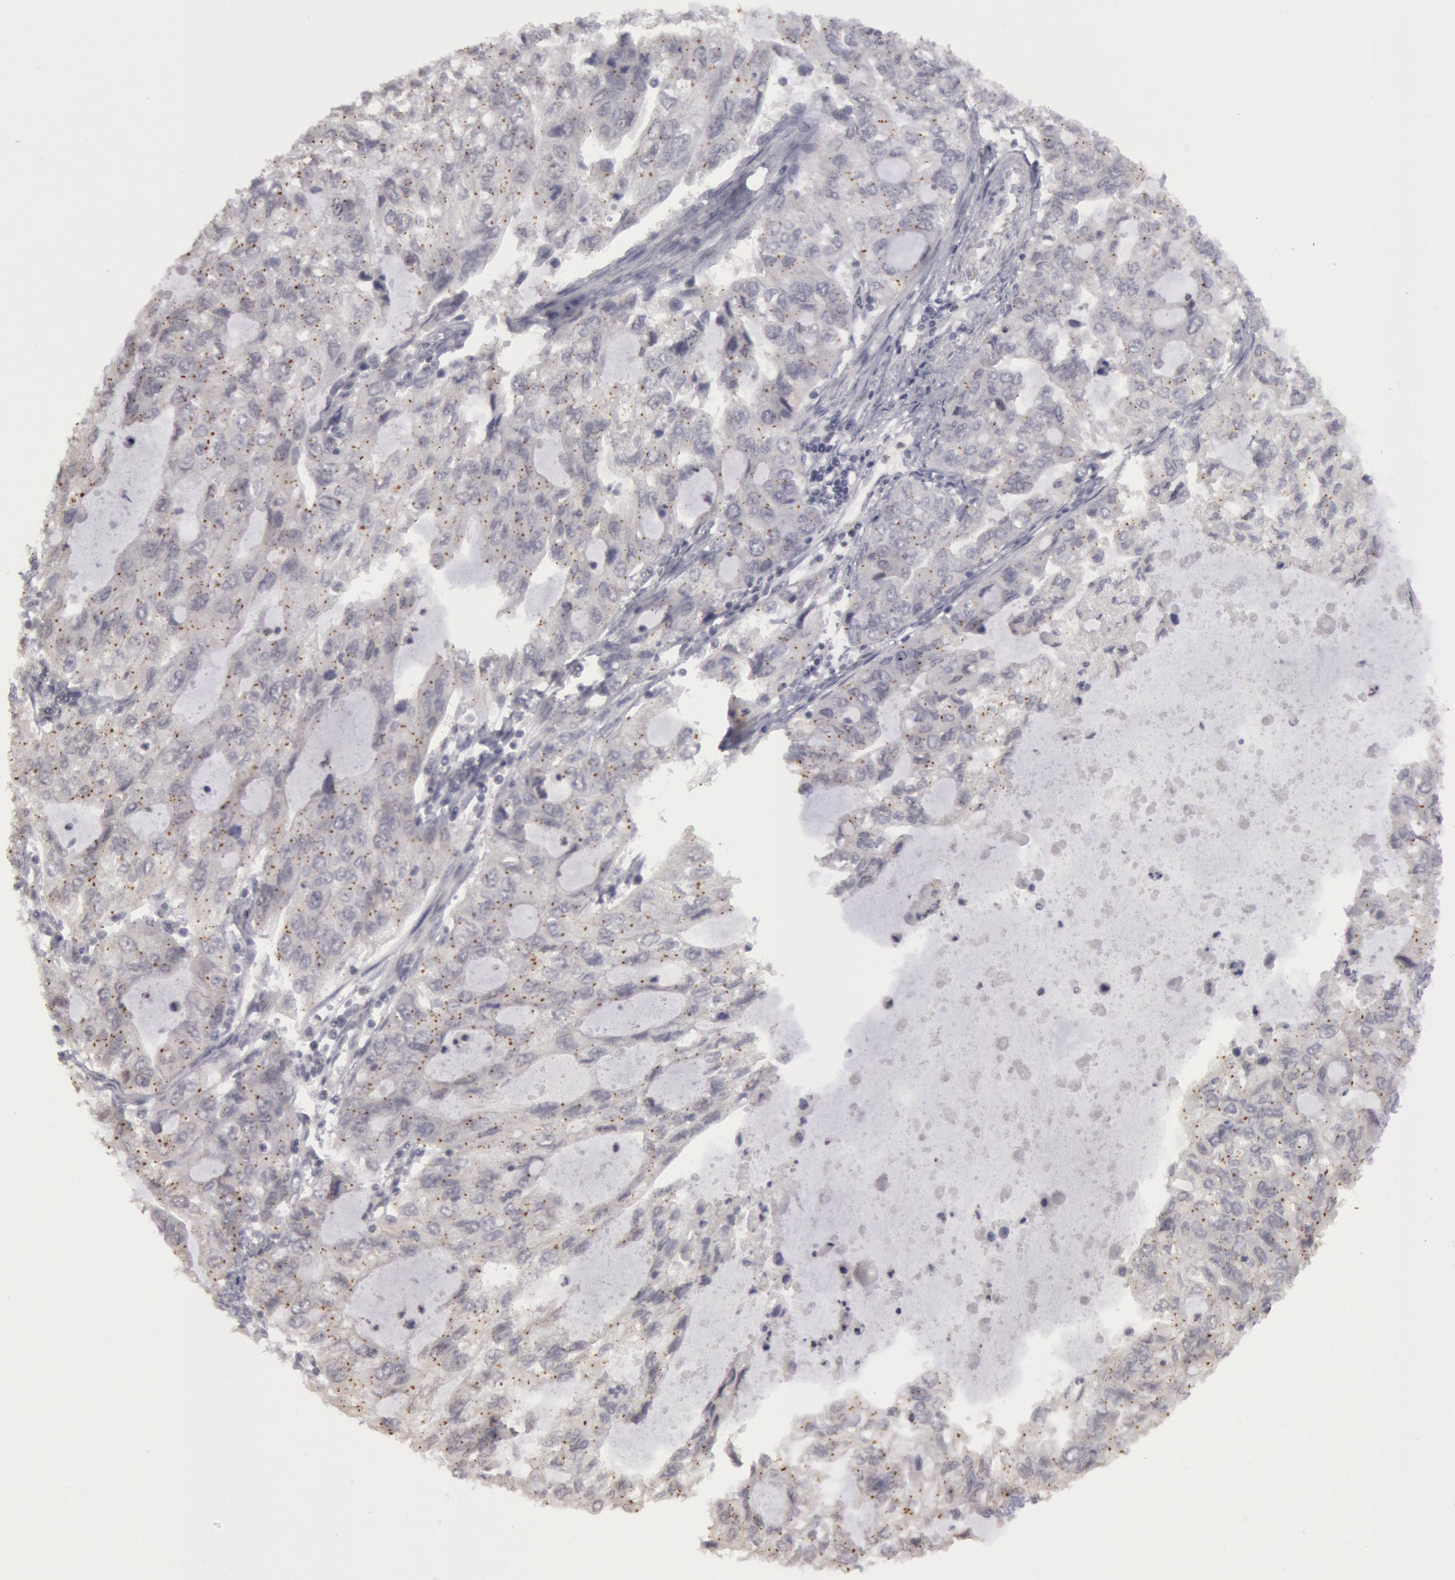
{"staining": {"intensity": "negative", "quantity": "none", "location": "none"}, "tissue": "stomach cancer", "cell_type": "Tumor cells", "image_type": "cancer", "snomed": [{"axis": "morphology", "description": "Adenocarcinoma, NOS"}, {"axis": "topography", "description": "Stomach, upper"}], "caption": "Immunohistochemistry (IHC) photomicrograph of neoplastic tissue: stomach cancer (adenocarcinoma) stained with DAB (3,3'-diaminobenzidine) reveals no significant protein expression in tumor cells. The staining is performed using DAB (3,3'-diaminobenzidine) brown chromogen with nuclei counter-stained in using hematoxylin.", "gene": "RIMBP3C", "patient": {"sex": "female", "age": 52}}